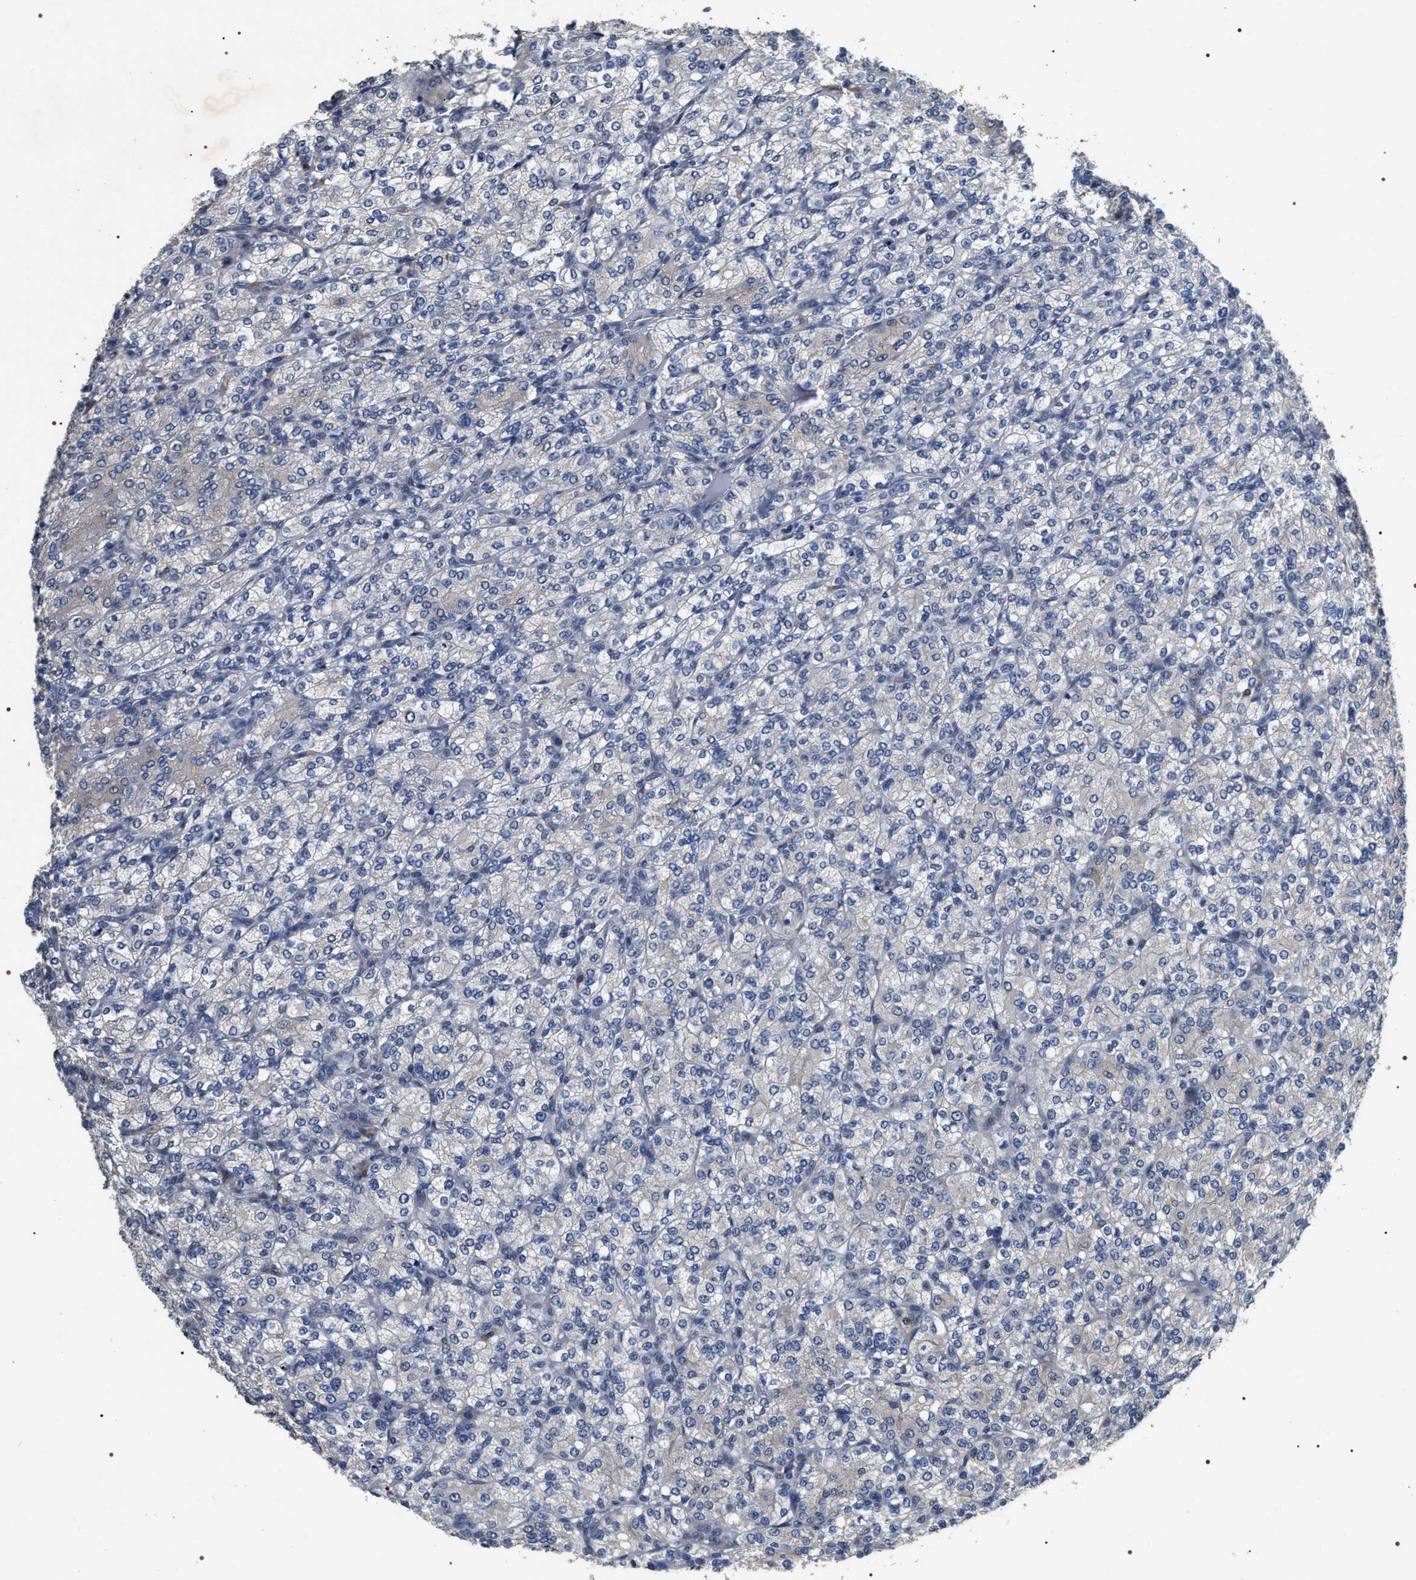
{"staining": {"intensity": "negative", "quantity": "none", "location": "none"}, "tissue": "renal cancer", "cell_type": "Tumor cells", "image_type": "cancer", "snomed": [{"axis": "morphology", "description": "Adenocarcinoma, NOS"}, {"axis": "topography", "description": "Kidney"}], "caption": "Immunohistochemistry (IHC) of human adenocarcinoma (renal) displays no staining in tumor cells.", "gene": "IFT81", "patient": {"sex": "male", "age": 77}}